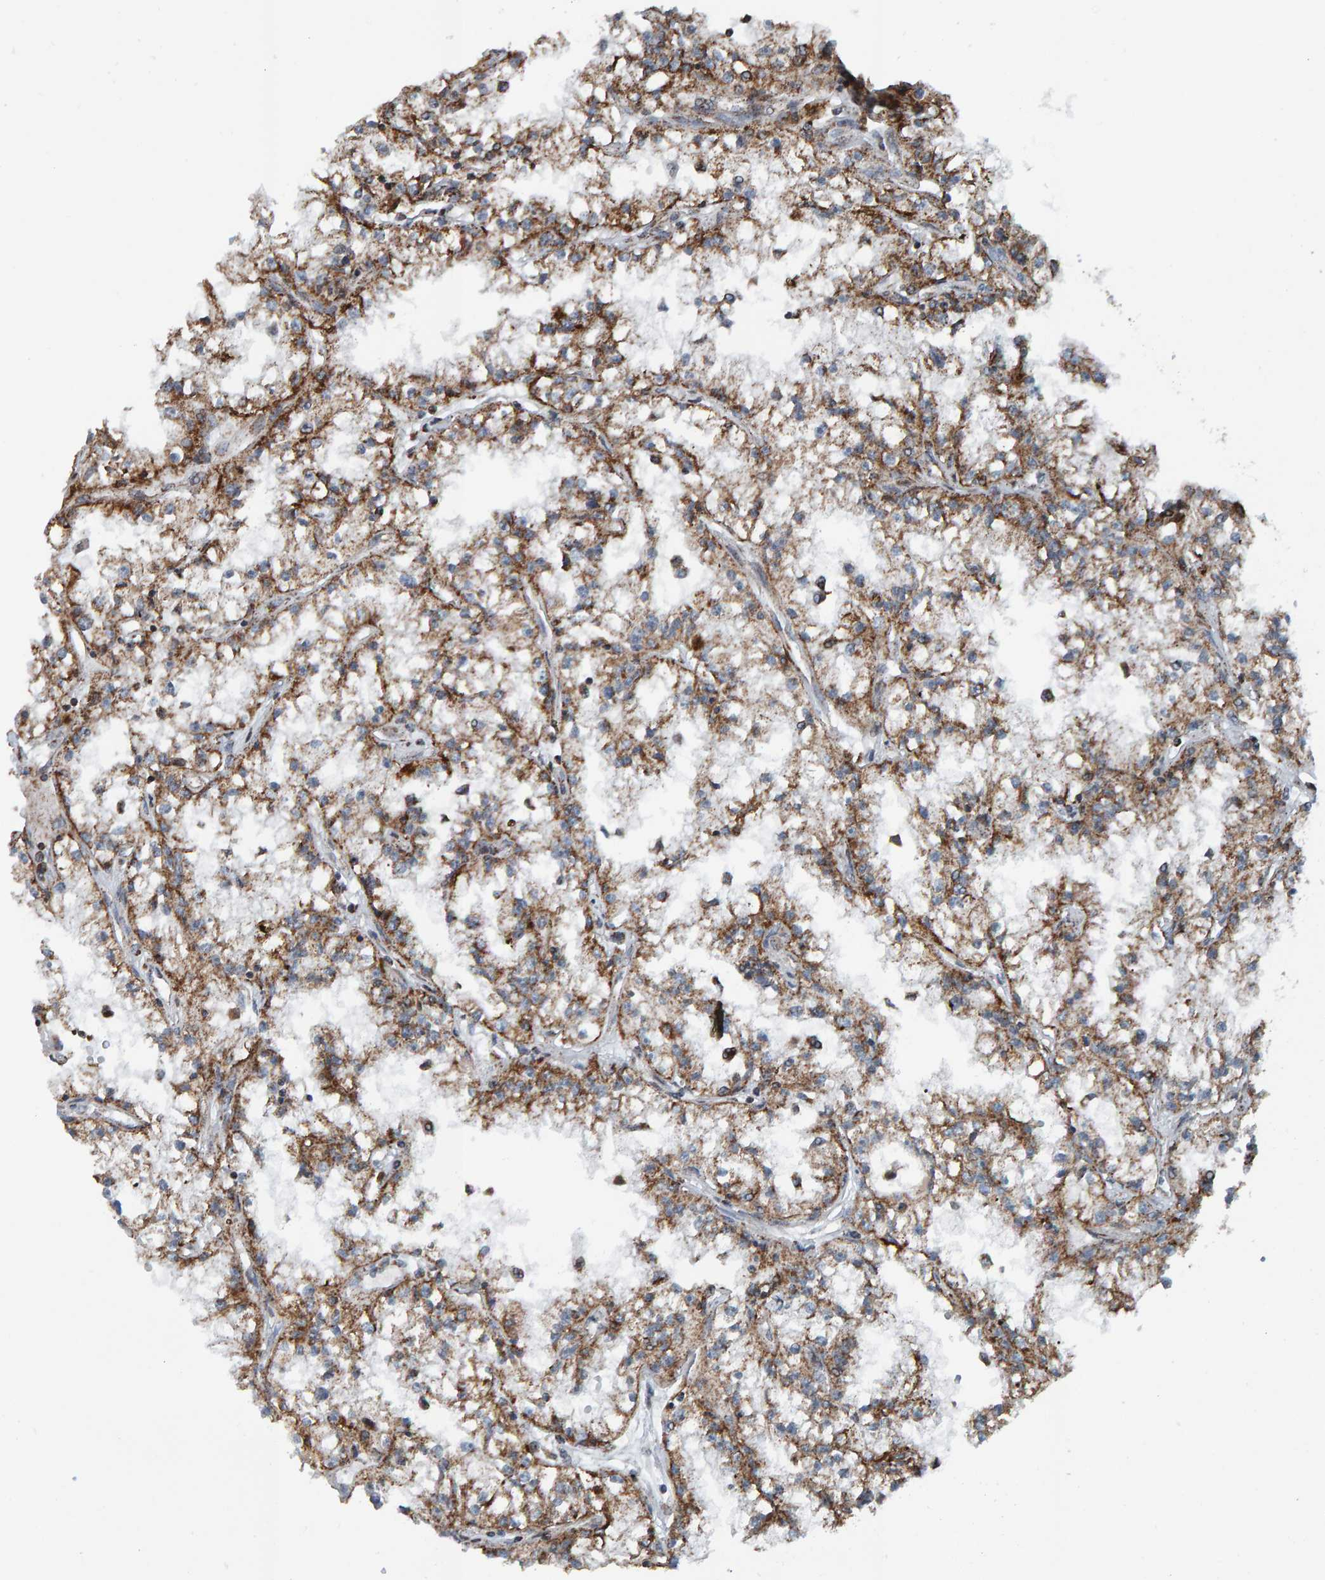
{"staining": {"intensity": "moderate", "quantity": ">75%", "location": "cytoplasmic/membranous"}, "tissue": "renal cancer", "cell_type": "Tumor cells", "image_type": "cancer", "snomed": [{"axis": "morphology", "description": "Adenocarcinoma, NOS"}, {"axis": "topography", "description": "Kidney"}], "caption": "IHC (DAB) staining of human renal cancer (adenocarcinoma) displays moderate cytoplasmic/membranous protein positivity in approximately >75% of tumor cells. (IHC, brightfield microscopy, high magnification).", "gene": "ZNF48", "patient": {"sex": "male", "age": 56}}